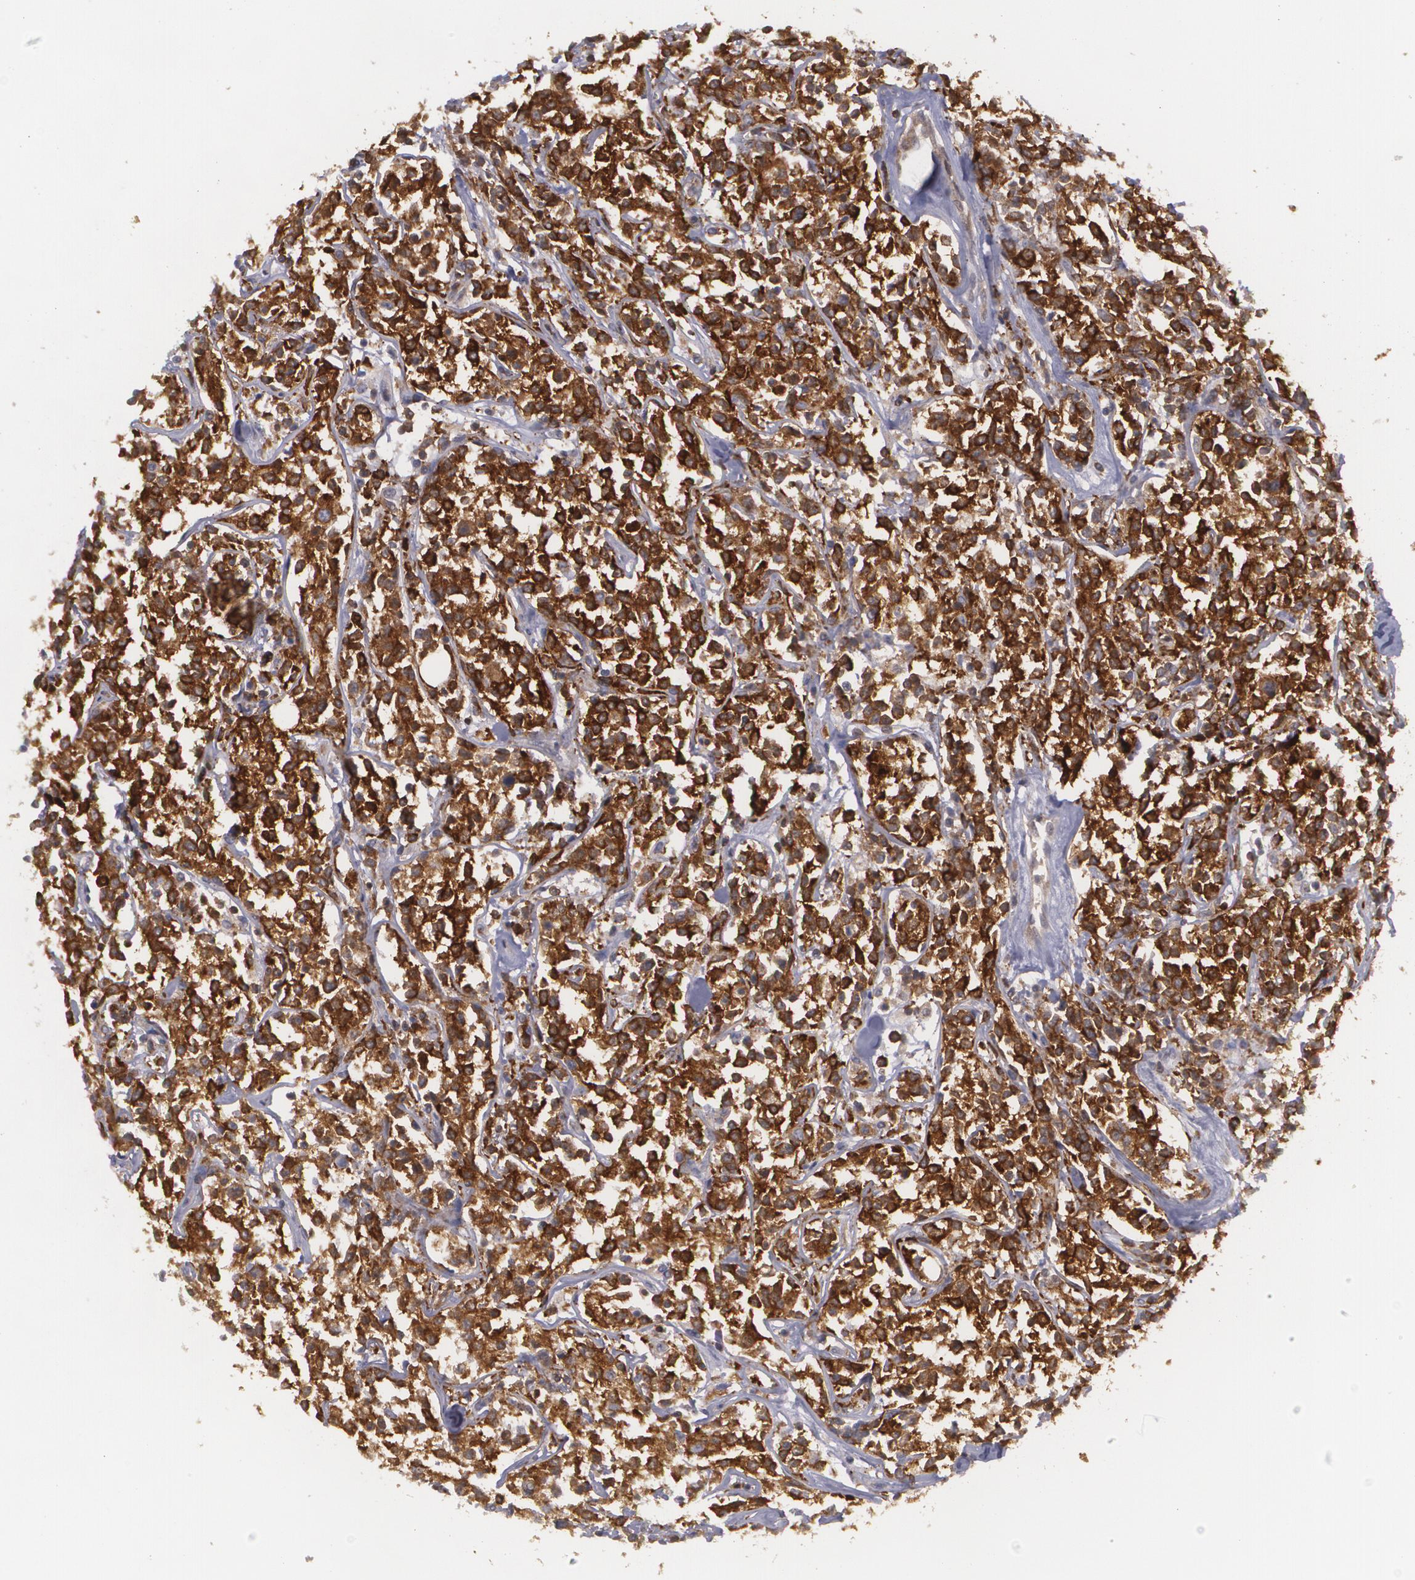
{"staining": {"intensity": "strong", "quantity": ">75%", "location": "cytoplasmic/membranous"}, "tissue": "lymphoma", "cell_type": "Tumor cells", "image_type": "cancer", "snomed": [{"axis": "morphology", "description": "Malignant lymphoma, non-Hodgkin's type, Low grade"}, {"axis": "topography", "description": "Small intestine"}], "caption": "The image displays immunohistochemical staining of lymphoma. There is strong cytoplasmic/membranous staining is seen in approximately >75% of tumor cells. (IHC, brightfield microscopy, high magnification).", "gene": "BIN1", "patient": {"sex": "female", "age": 59}}